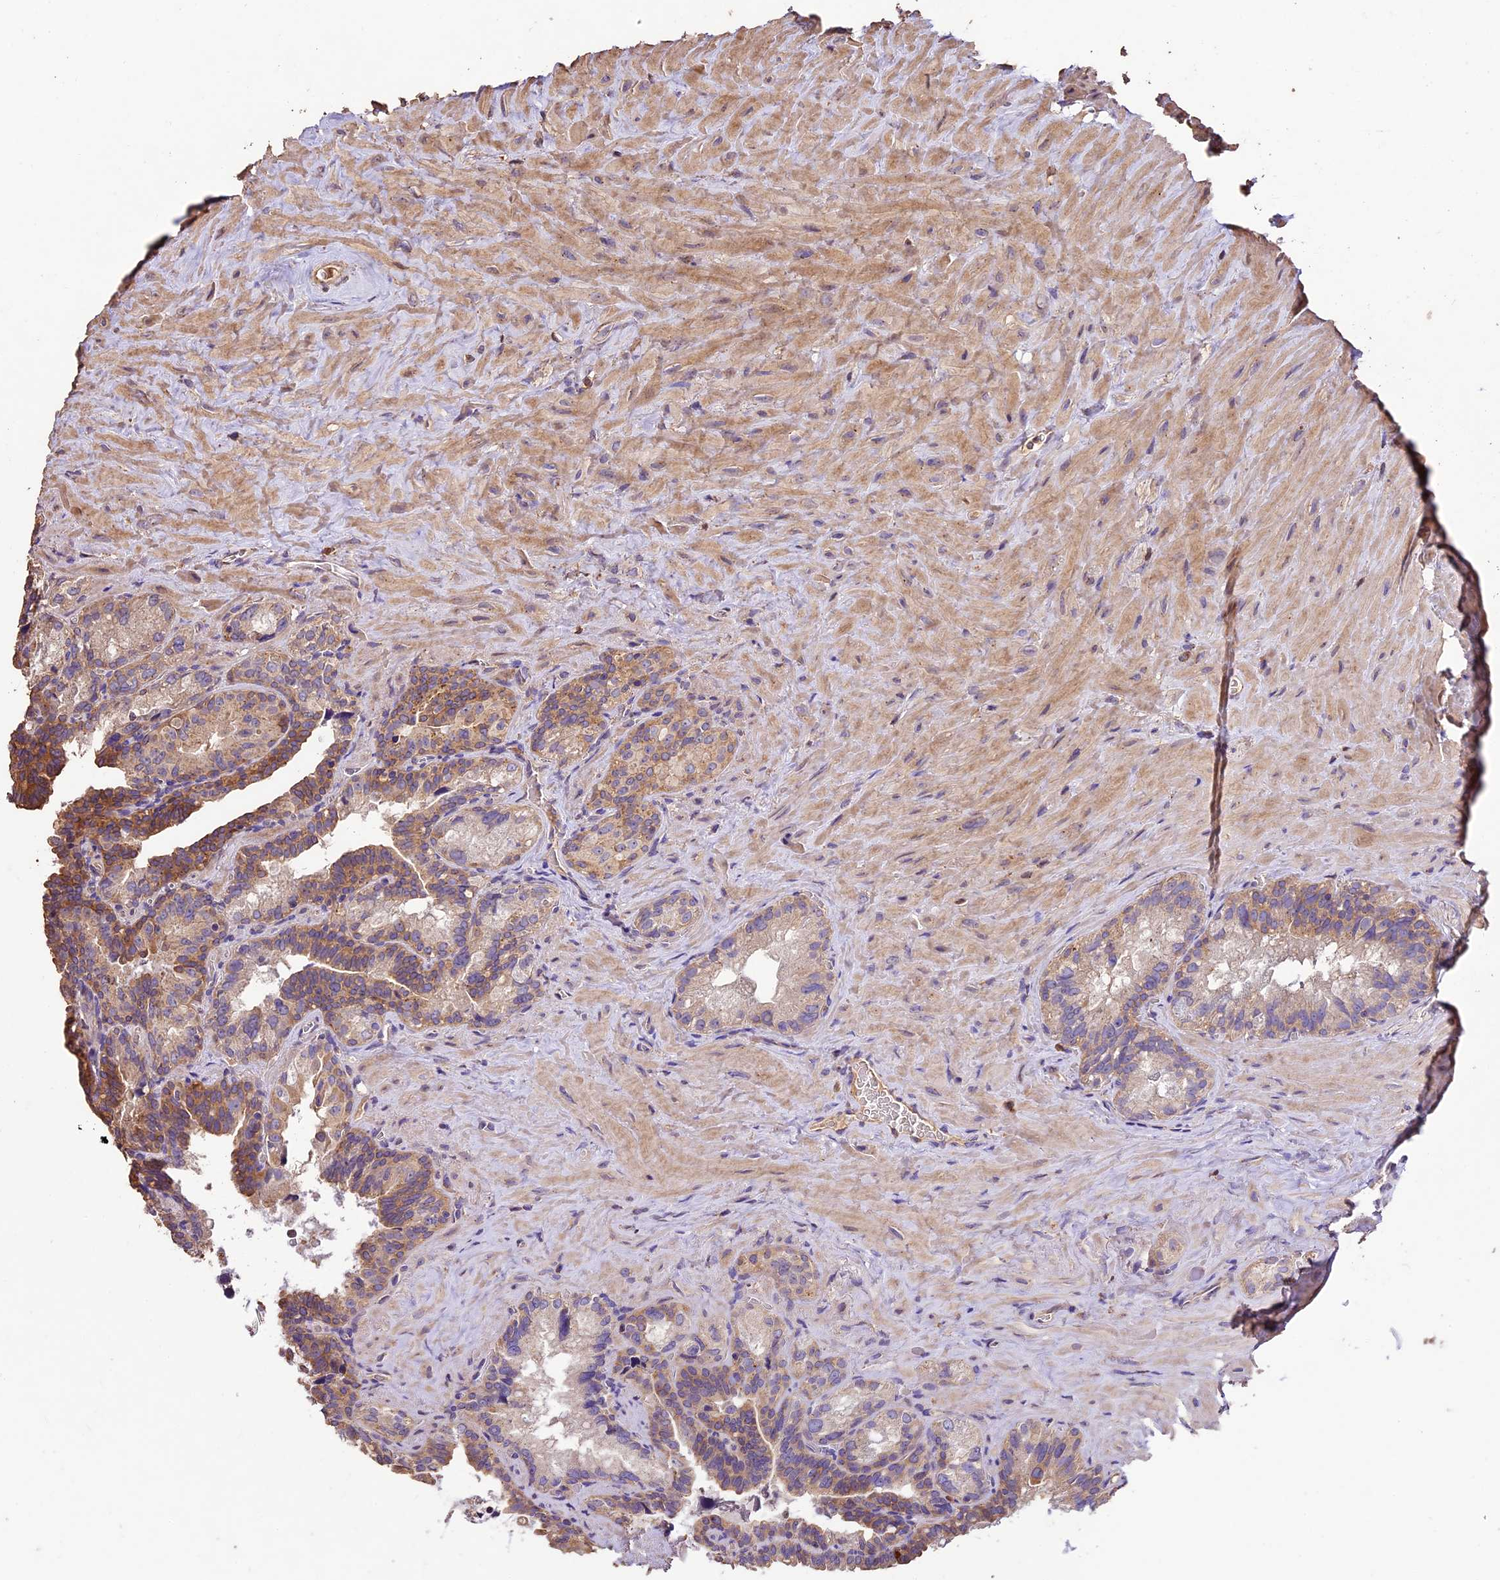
{"staining": {"intensity": "moderate", "quantity": ">75%", "location": "cytoplasmic/membranous"}, "tissue": "seminal vesicle", "cell_type": "Glandular cells", "image_type": "normal", "snomed": [{"axis": "morphology", "description": "Normal tissue, NOS"}, {"axis": "topography", "description": "Seminal veicle"}], "caption": "Protein staining of benign seminal vesicle displays moderate cytoplasmic/membranous positivity in about >75% of glandular cells.", "gene": "CRLF1", "patient": {"sex": "male", "age": 68}}